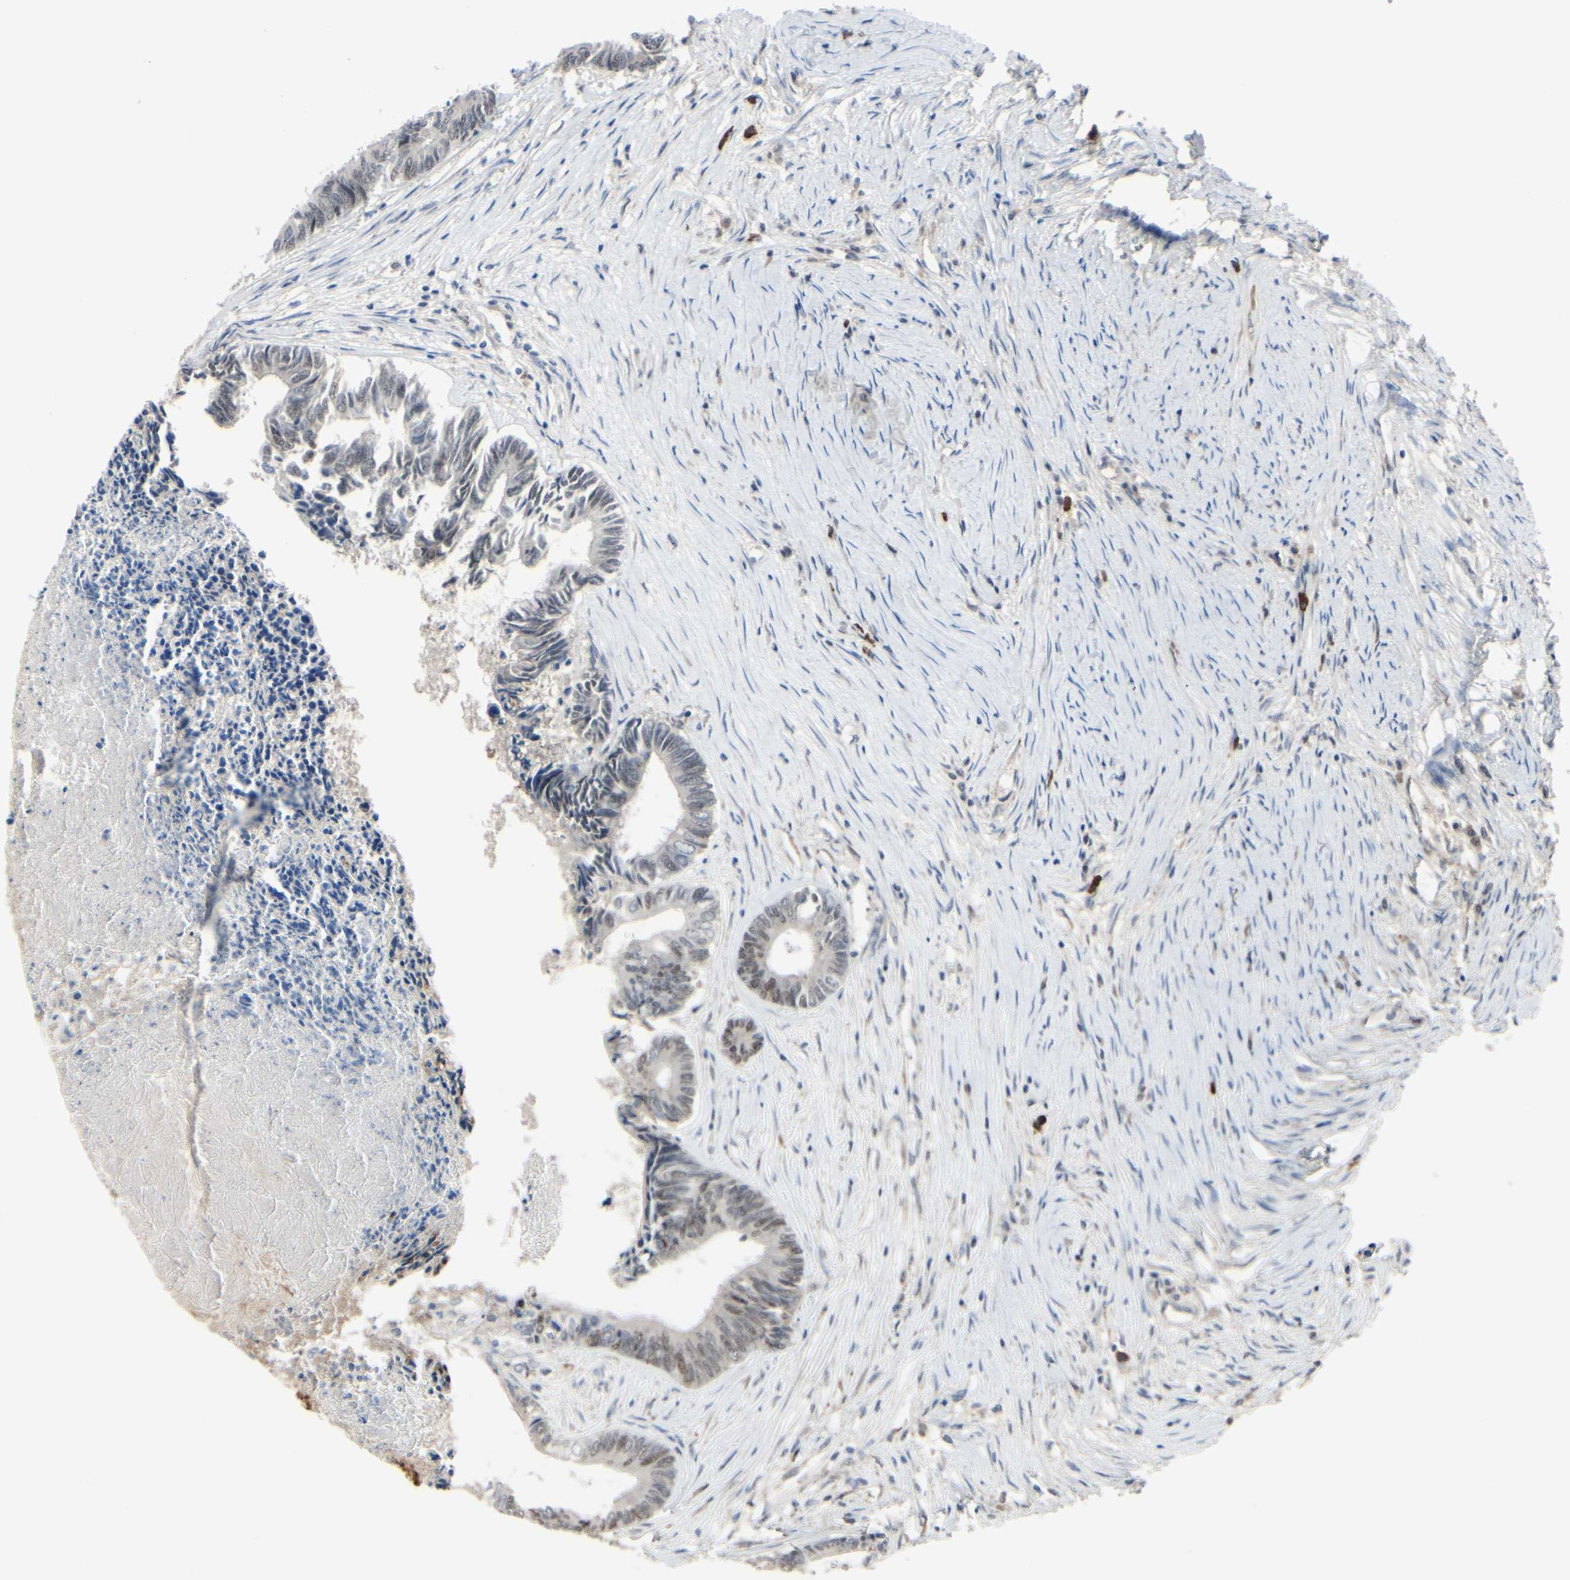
{"staining": {"intensity": "weak", "quantity": "25%-75%", "location": "nuclear"}, "tissue": "colorectal cancer", "cell_type": "Tumor cells", "image_type": "cancer", "snomed": [{"axis": "morphology", "description": "Adenocarcinoma, NOS"}, {"axis": "topography", "description": "Rectum"}], "caption": "Immunohistochemical staining of human colorectal cancer shows low levels of weak nuclear positivity in approximately 25%-75% of tumor cells.", "gene": "LHX9", "patient": {"sex": "male", "age": 63}}